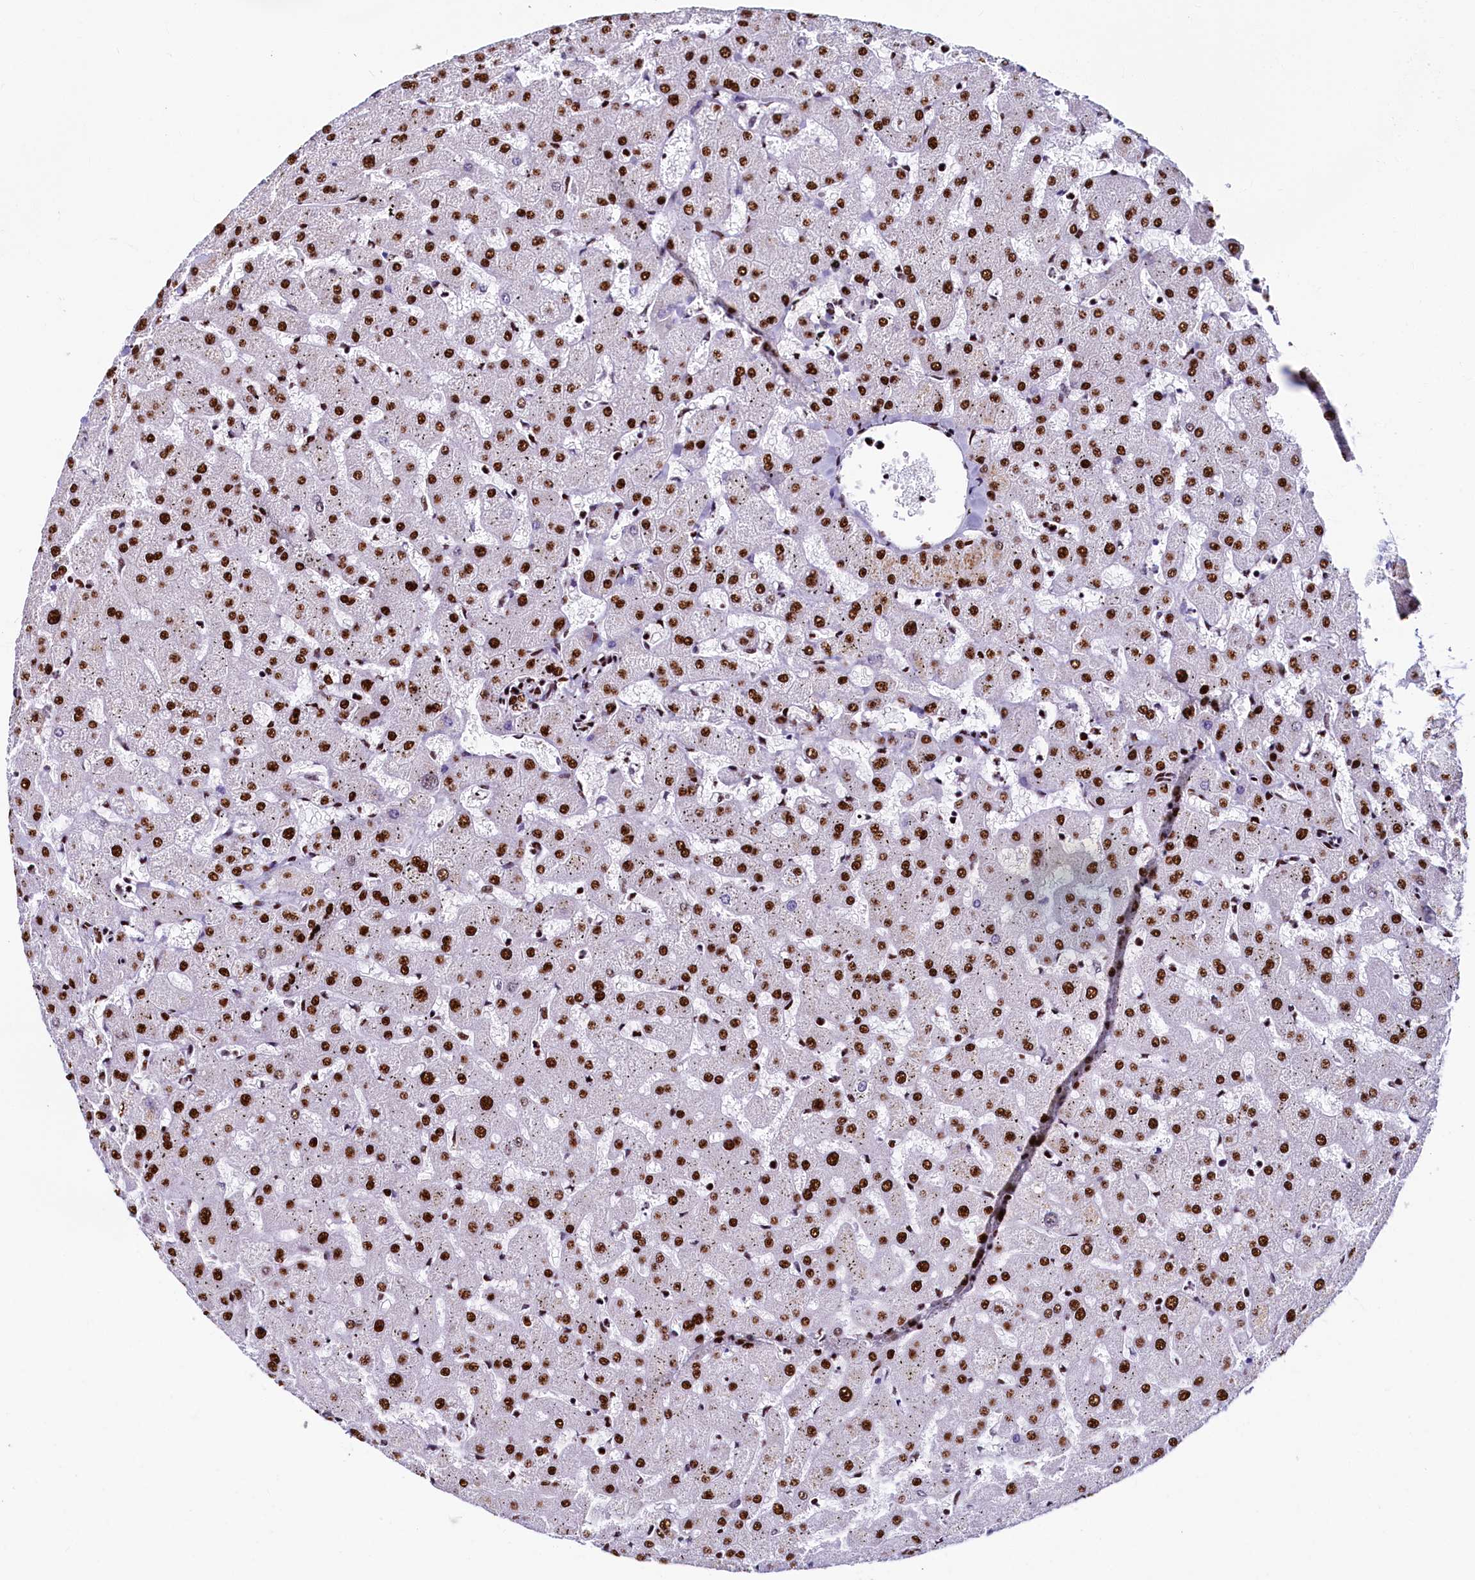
{"staining": {"intensity": "strong", "quantity": ">75%", "location": "nuclear"}, "tissue": "liver", "cell_type": "Cholangiocytes", "image_type": "normal", "snomed": [{"axis": "morphology", "description": "Normal tissue, NOS"}, {"axis": "topography", "description": "Liver"}], "caption": "Strong nuclear staining is present in approximately >75% of cholangiocytes in benign liver. (DAB (3,3'-diaminobenzidine) IHC, brown staining for protein, blue staining for nuclei).", "gene": "SRRM2", "patient": {"sex": "female", "age": 63}}